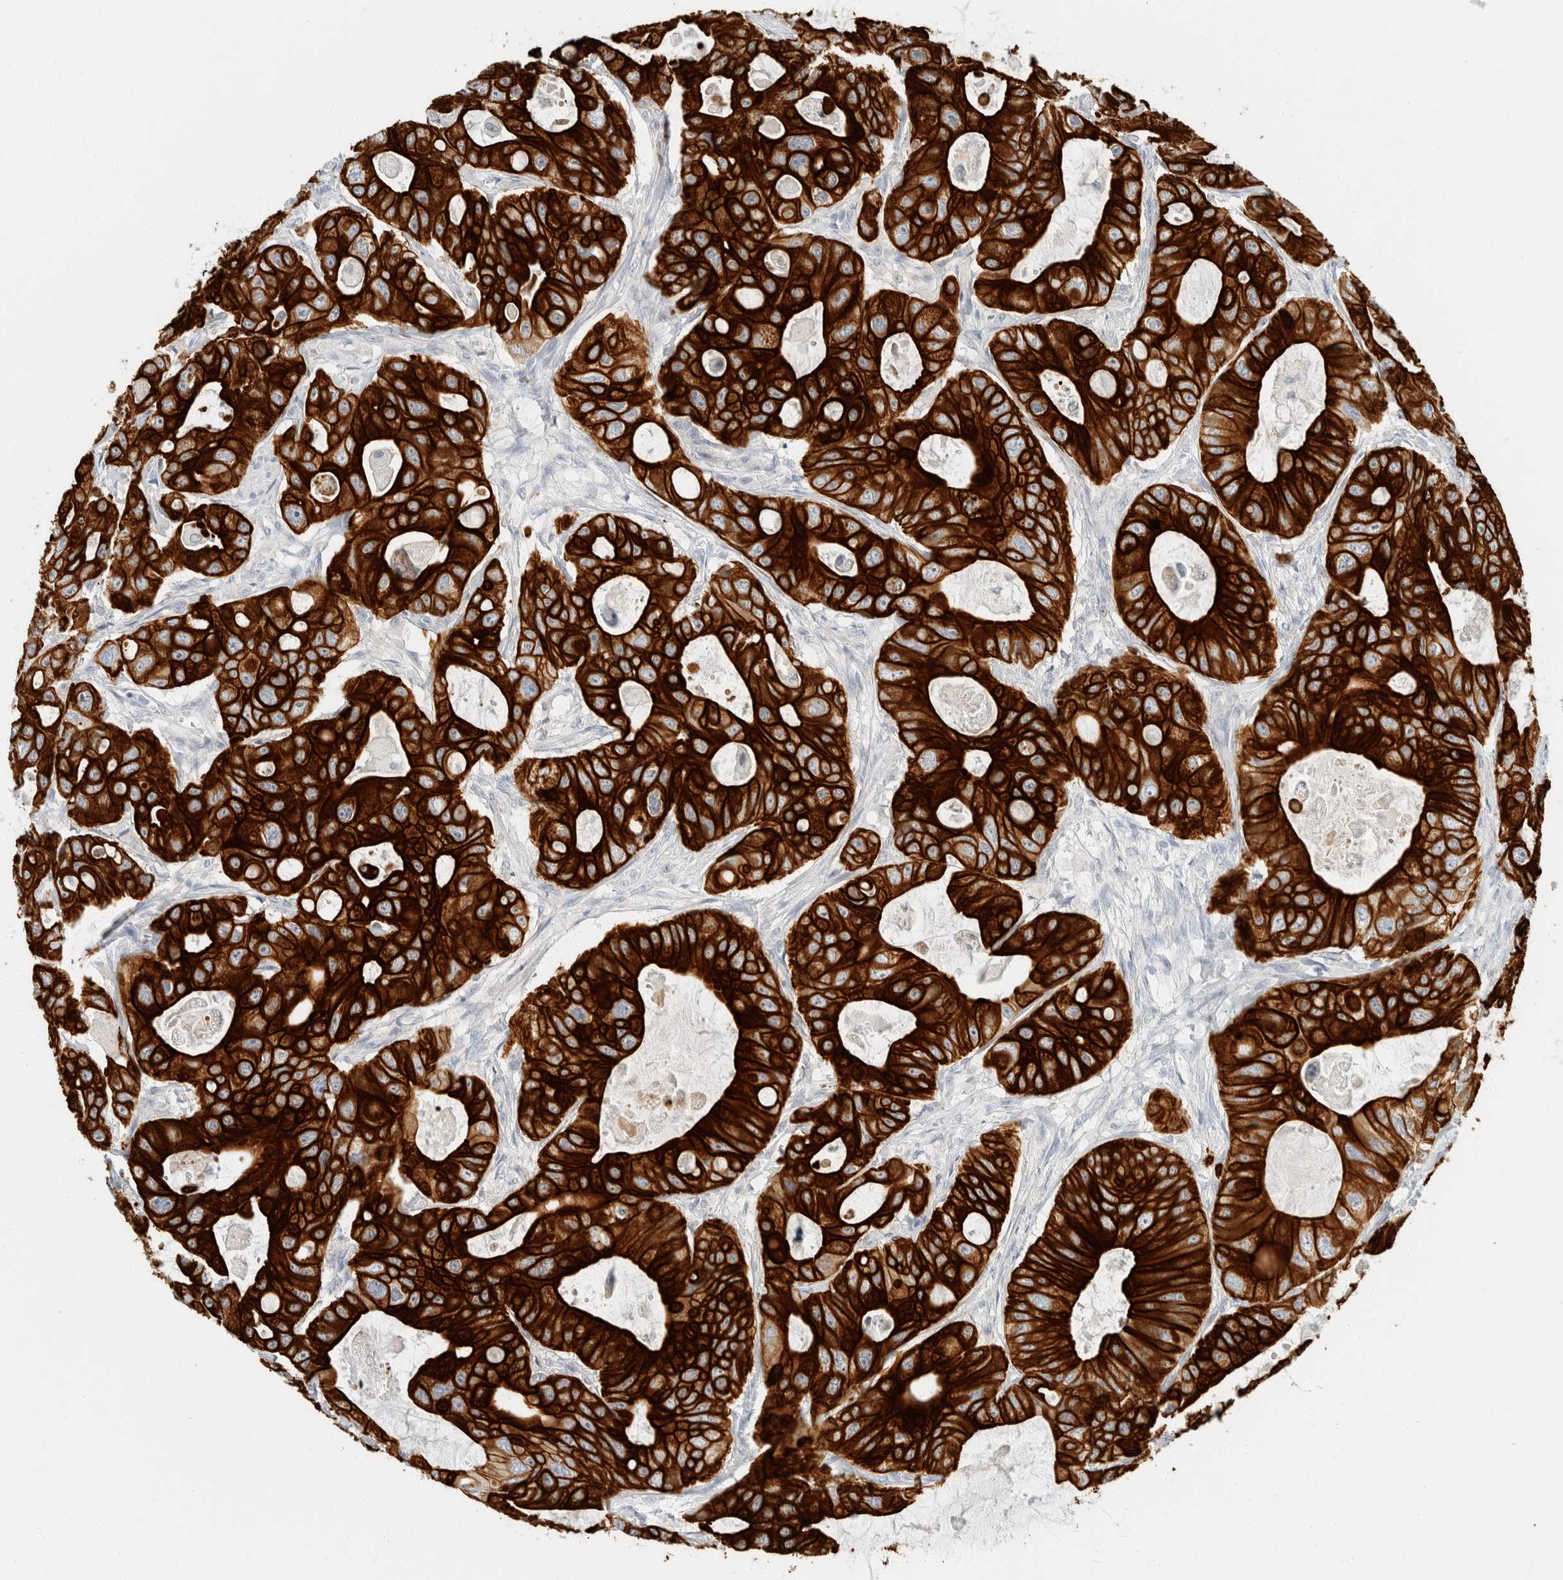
{"staining": {"intensity": "strong", "quantity": ">75%", "location": "cytoplasmic/membranous"}, "tissue": "colorectal cancer", "cell_type": "Tumor cells", "image_type": "cancer", "snomed": [{"axis": "morphology", "description": "Adenocarcinoma, NOS"}, {"axis": "topography", "description": "Colon"}], "caption": "Approximately >75% of tumor cells in human colorectal adenocarcinoma display strong cytoplasmic/membranous protein staining as visualized by brown immunohistochemical staining.", "gene": "KRT20", "patient": {"sex": "female", "age": 46}}